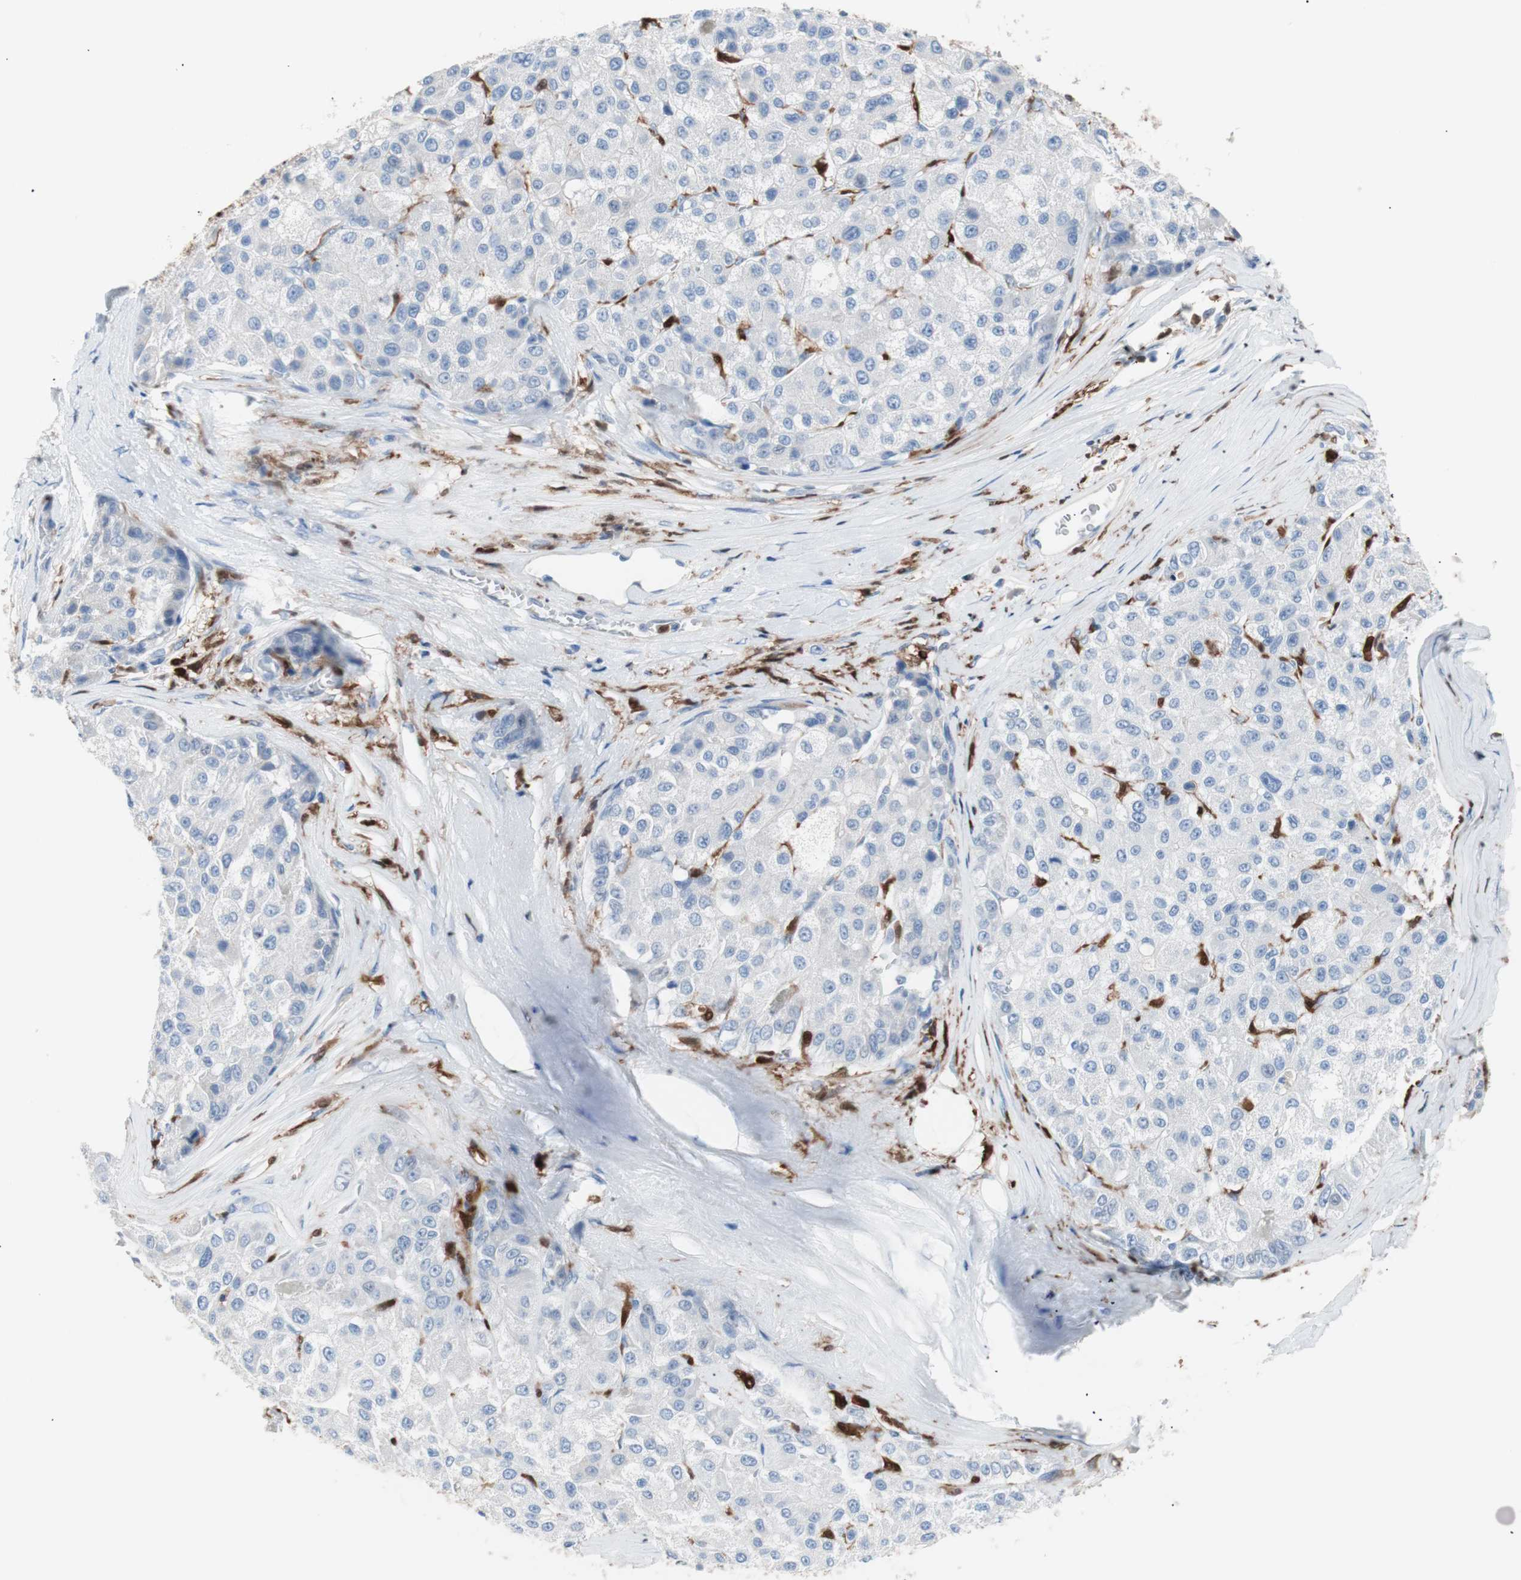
{"staining": {"intensity": "negative", "quantity": "none", "location": "none"}, "tissue": "liver cancer", "cell_type": "Tumor cells", "image_type": "cancer", "snomed": [{"axis": "morphology", "description": "Carcinoma, Hepatocellular, NOS"}, {"axis": "topography", "description": "Liver"}], "caption": "This histopathology image is of liver cancer (hepatocellular carcinoma) stained with IHC to label a protein in brown with the nuclei are counter-stained blue. There is no expression in tumor cells.", "gene": "IL18", "patient": {"sex": "male", "age": 80}}